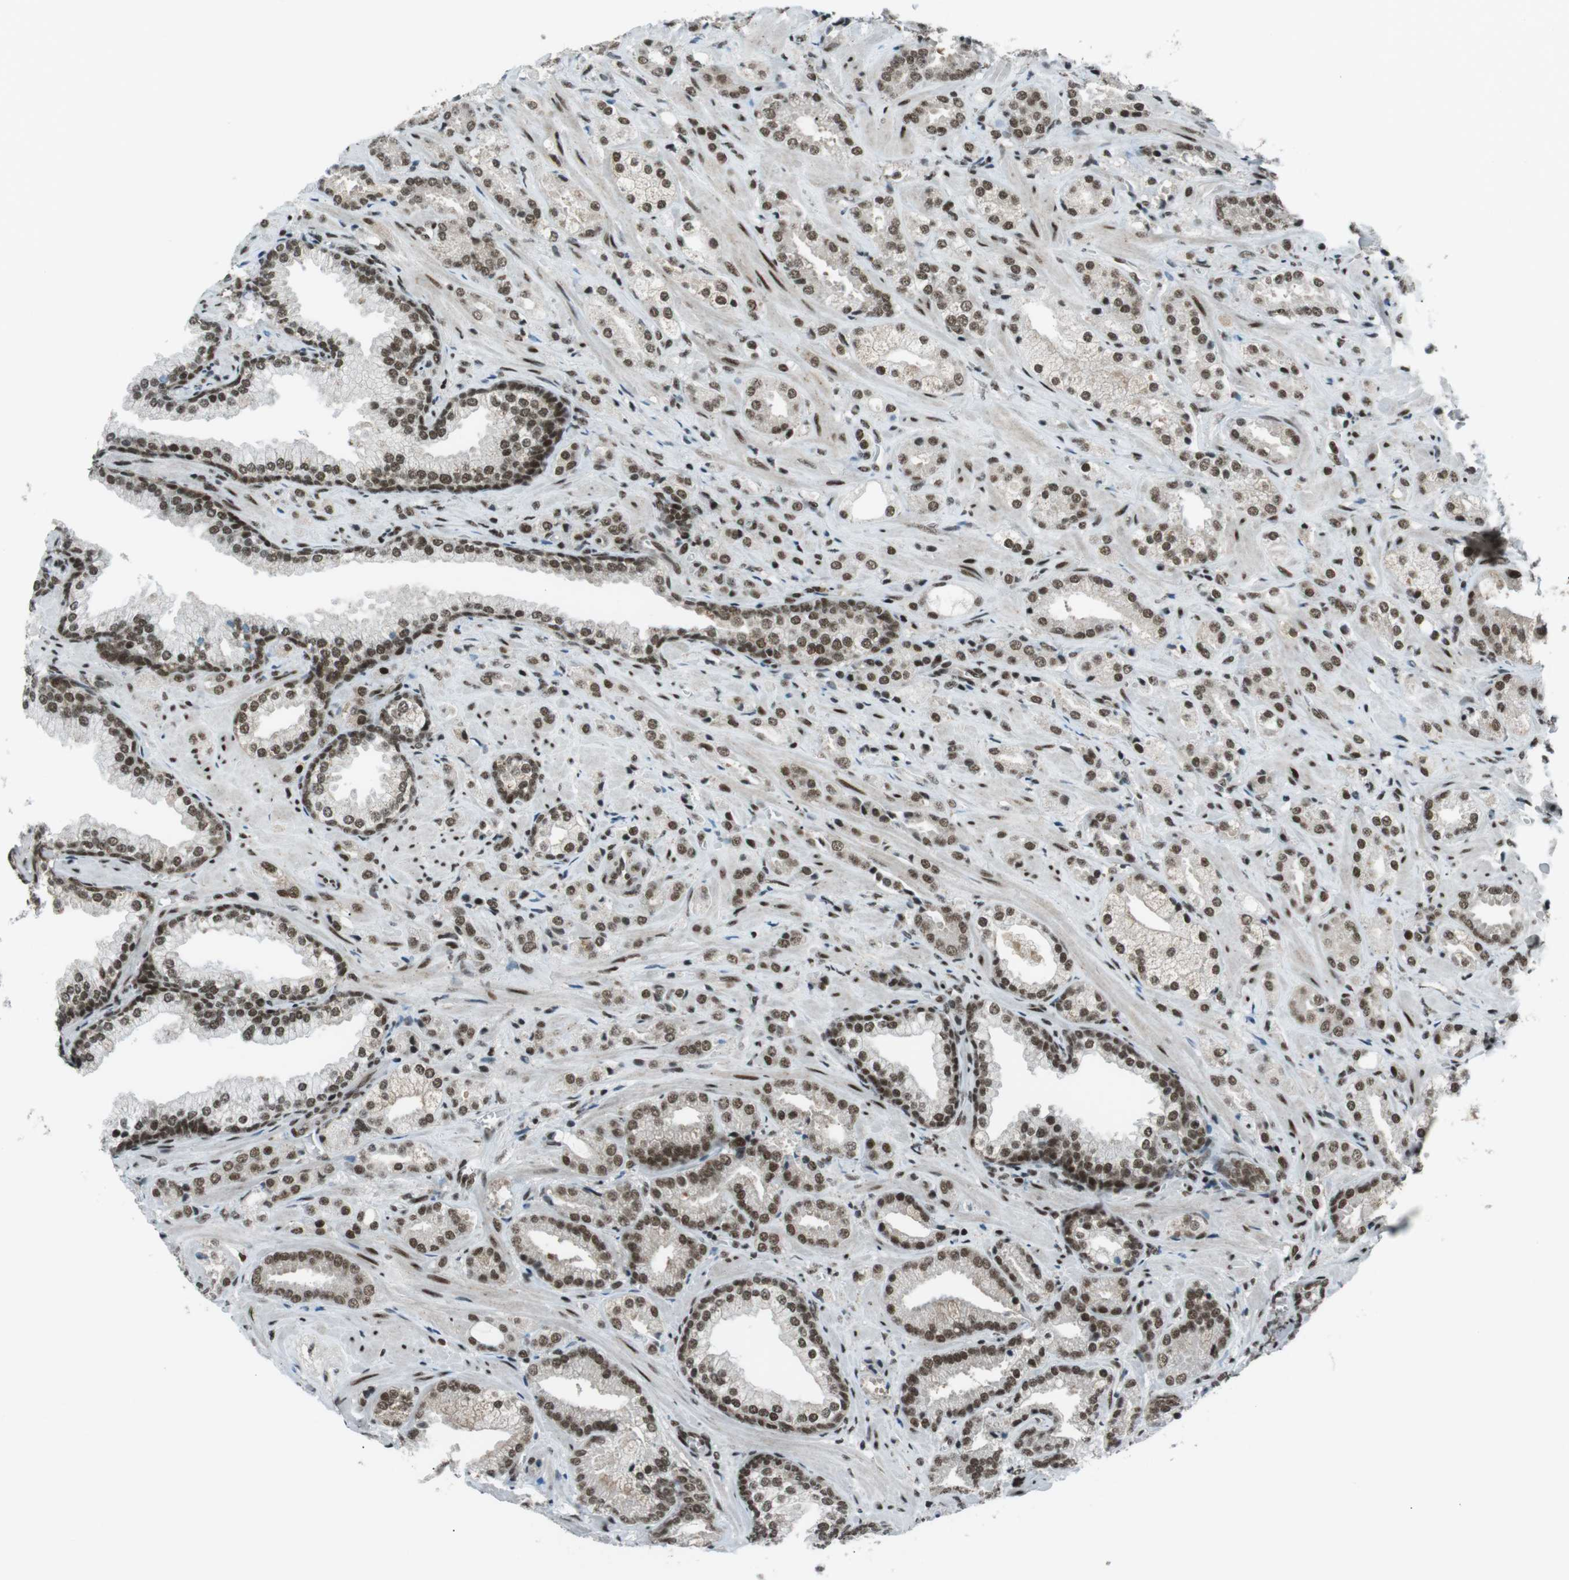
{"staining": {"intensity": "moderate", "quantity": ">75%", "location": "nuclear"}, "tissue": "prostate cancer", "cell_type": "Tumor cells", "image_type": "cancer", "snomed": [{"axis": "morphology", "description": "Adenocarcinoma, High grade"}, {"axis": "topography", "description": "Prostate"}], "caption": "Prostate adenocarcinoma (high-grade) tissue shows moderate nuclear staining in about >75% of tumor cells, visualized by immunohistochemistry.", "gene": "TAF1", "patient": {"sex": "male", "age": 64}}